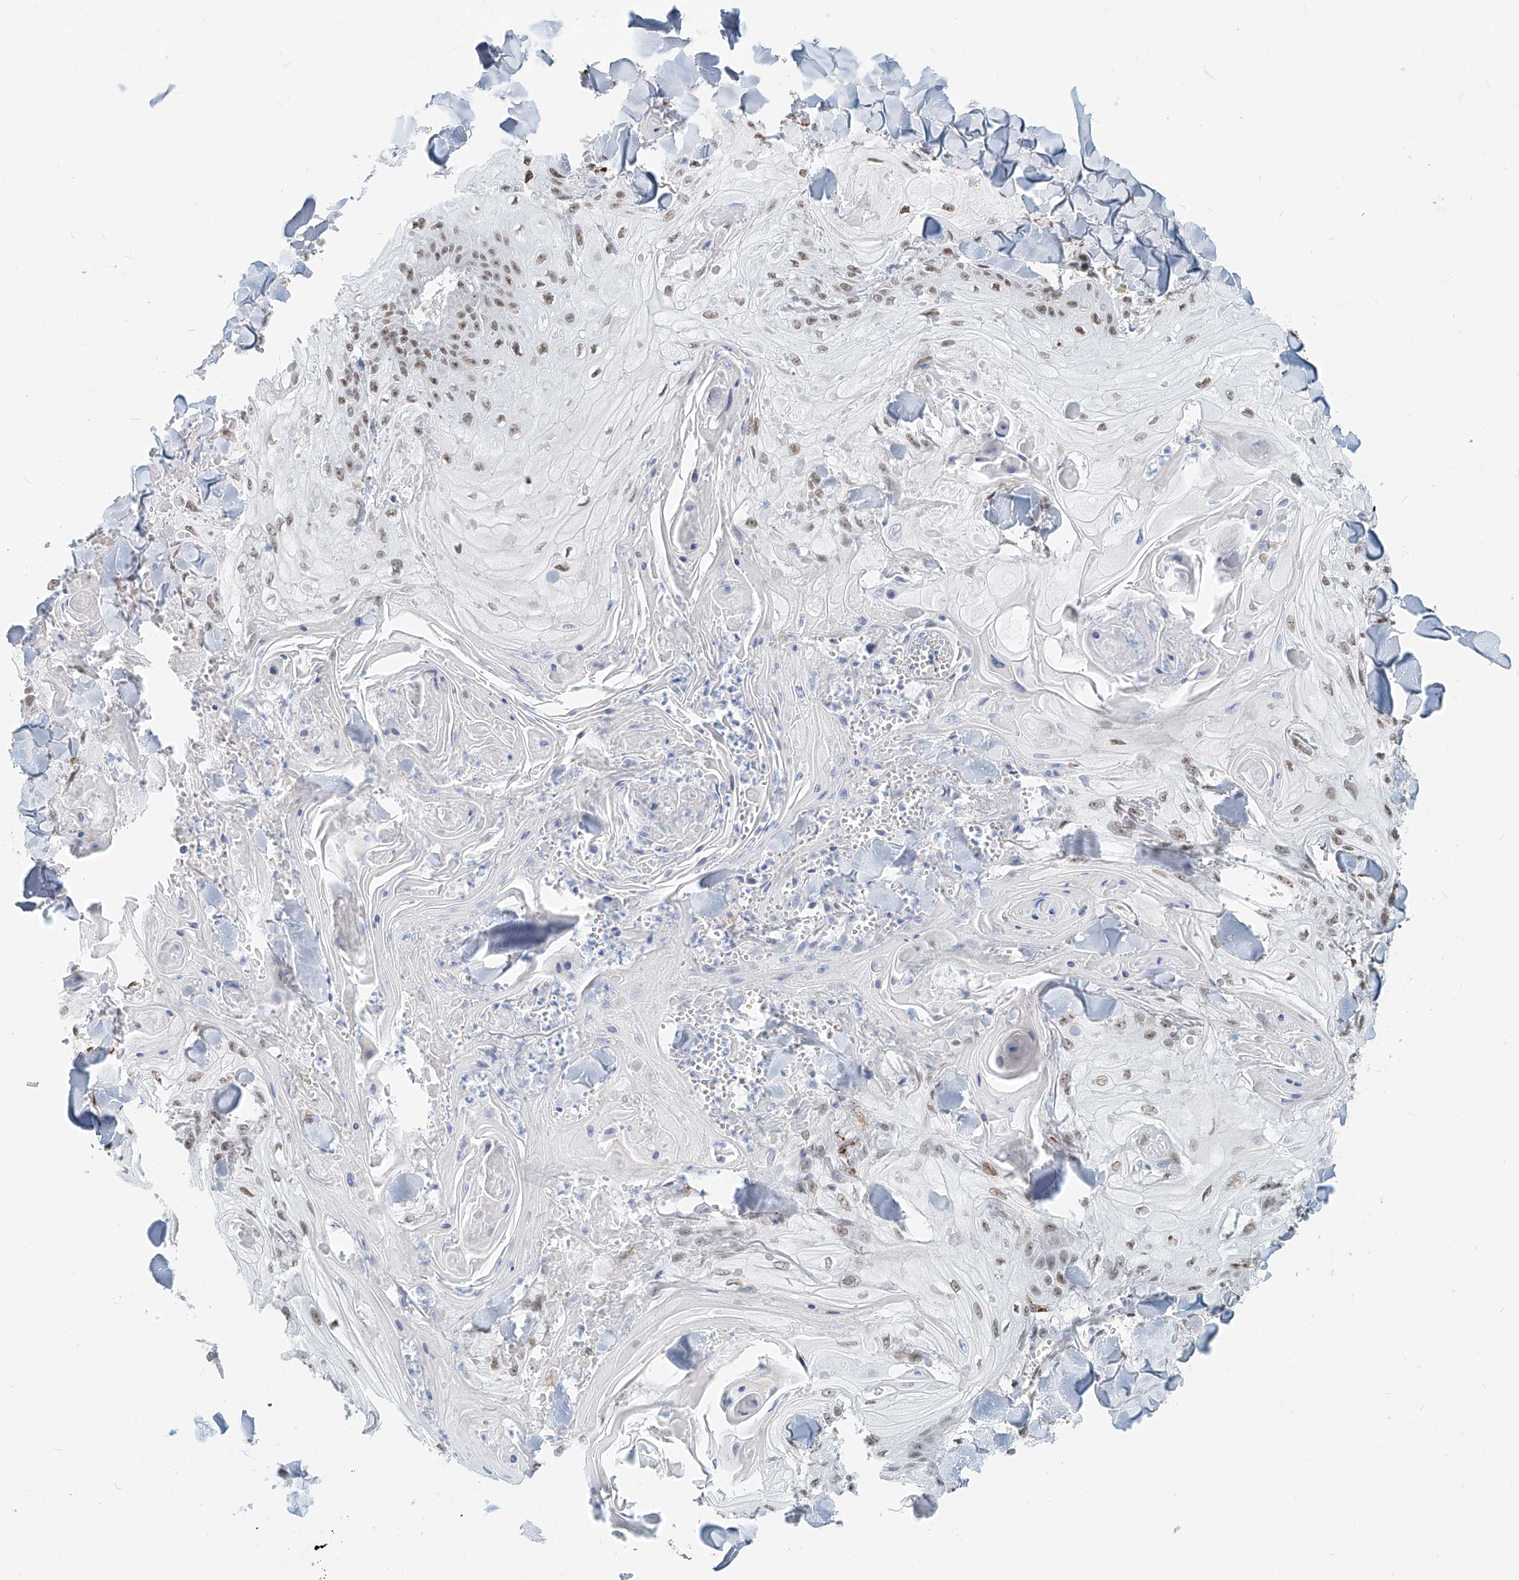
{"staining": {"intensity": "moderate", "quantity": "<25%", "location": "nuclear"}, "tissue": "skin cancer", "cell_type": "Tumor cells", "image_type": "cancer", "snomed": [{"axis": "morphology", "description": "Squamous cell carcinoma, NOS"}, {"axis": "topography", "description": "Skin"}], "caption": "DAB (3,3'-diaminobenzidine) immunohistochemical staining of skin cancer demonstrates moderate nuclear protein expression in about <25% of tumor cells.", "gene": "SASH1", "patient": {"sex": "male", "age": 74}}